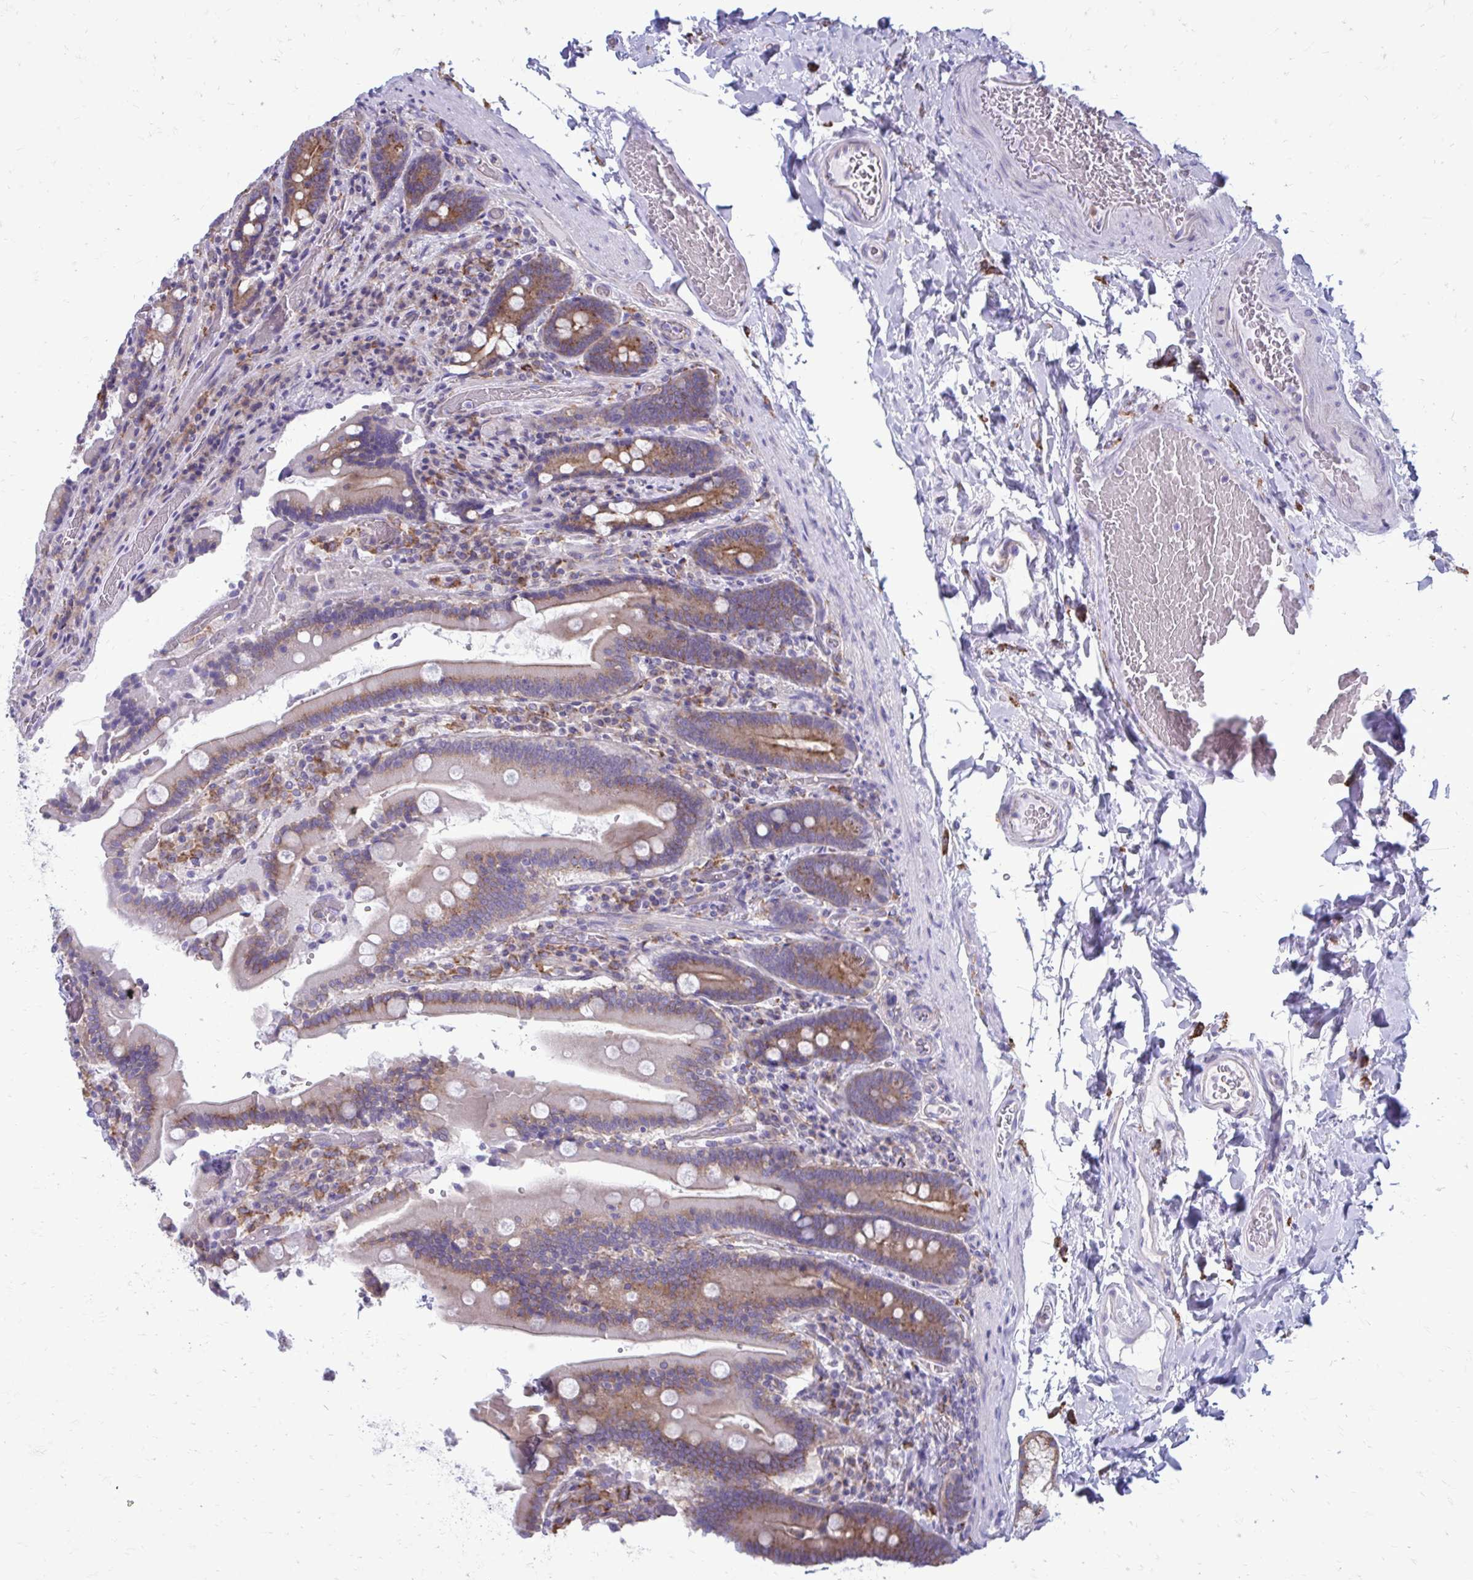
{"staining": {"intensity": "moderate", "quantity": "25%-75%", "location": "cytoplasmic/membranous"}, "tissue": "duodenum", "cell_type": "Glandular cells", "image_type": "normal", "snomed": [{"axis": "morphology", "description": "Normal tissue, NOS"}, {"axis": "topography", "description": "Duodenum"}], "caption": "DAB (3,3'-diaminobenzidine) immunohistochemical staining of benign human duodenum exhibits moderate cytoplasmic/membranous protein staining in about 25%-75% of glandular cells.", "gene": "CLTA", "patient": {"sex": "female", "age": 62}}